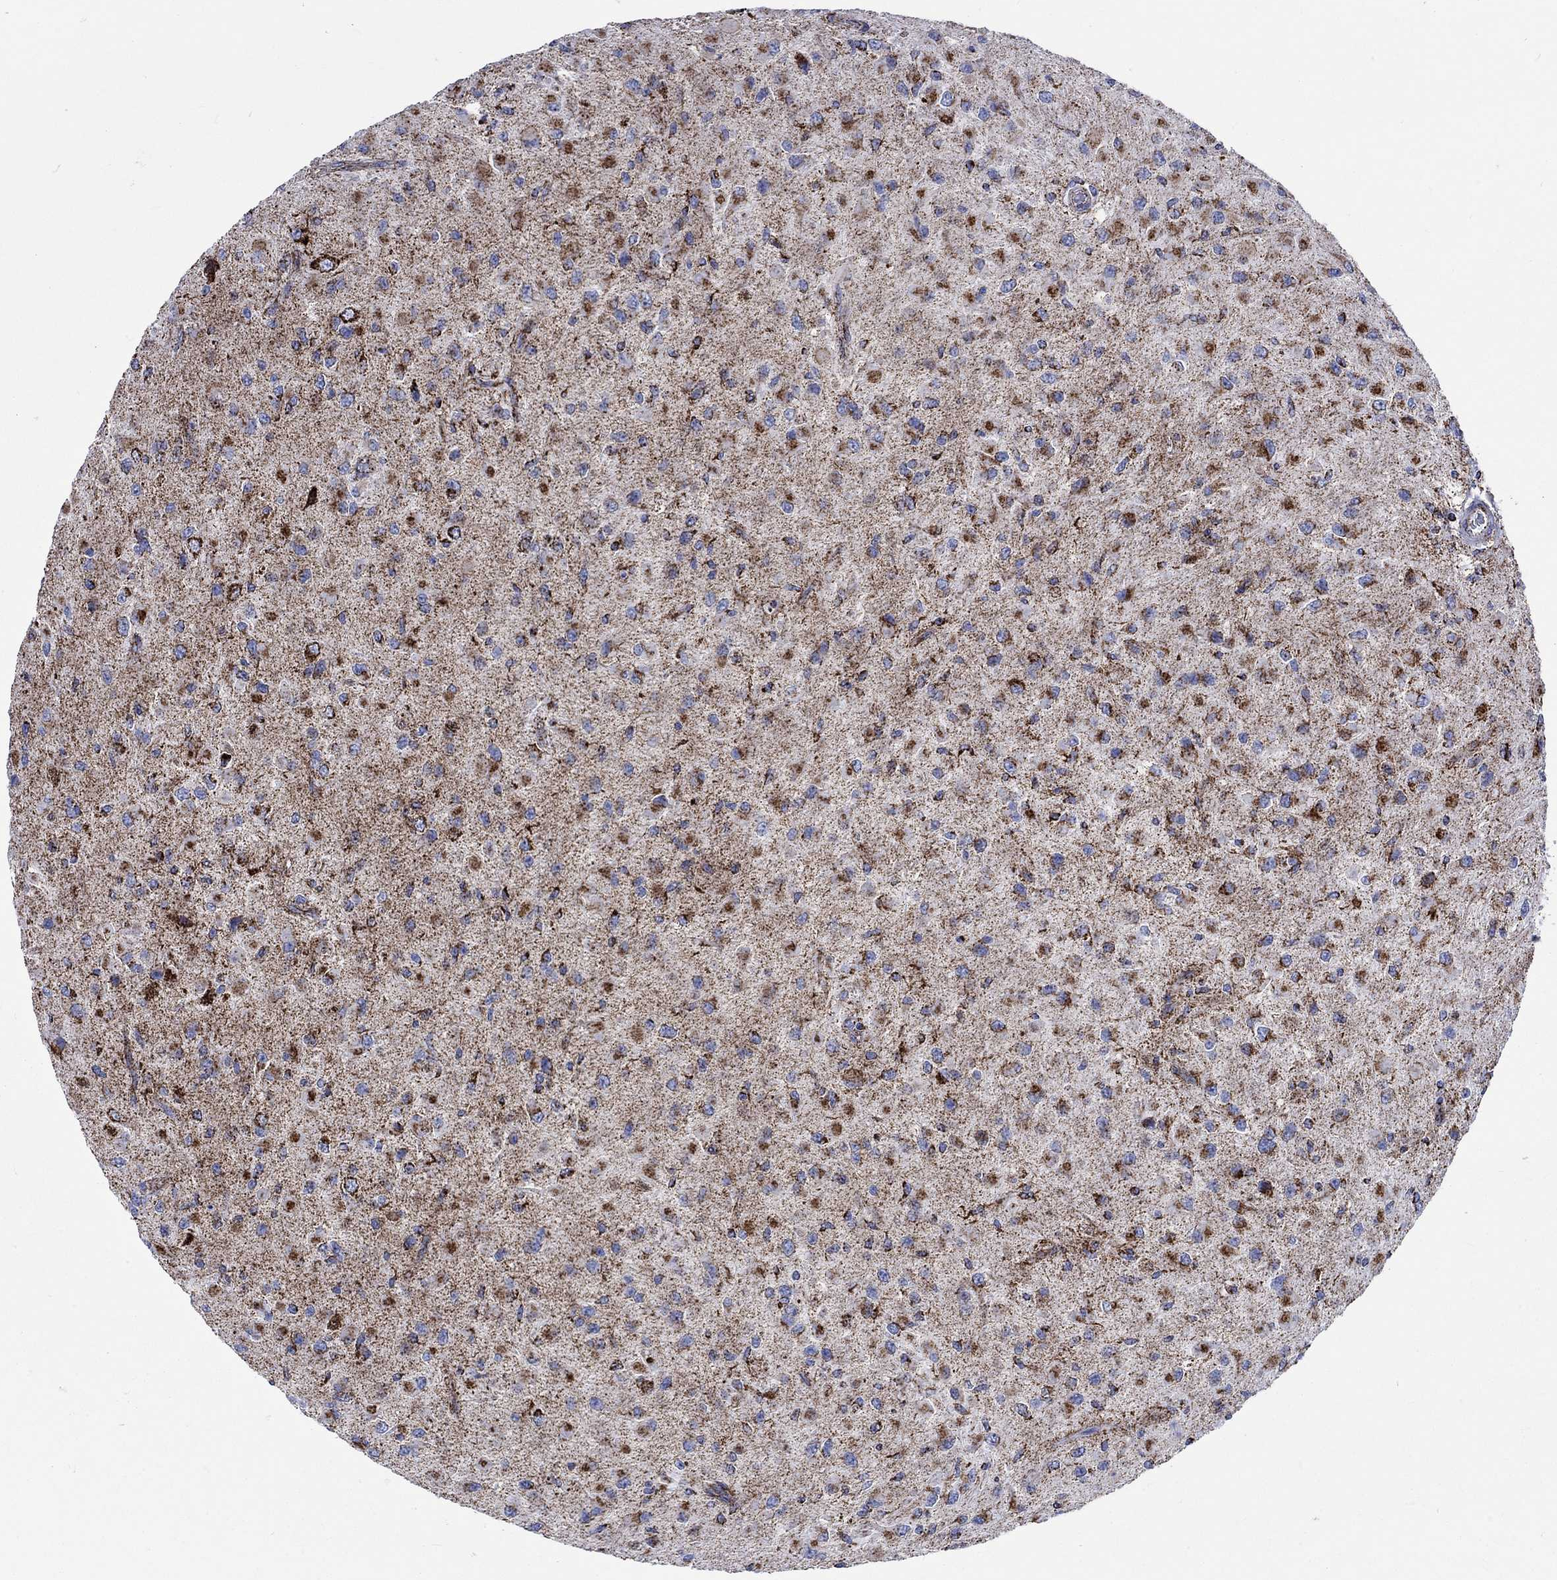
{"staining": {"intensity": "strong", "quantity": "25%-75%", "location": "cytoplasmic/membranous"}, "tissue": "glioma", "cell_type": "Tumor cells", "image_type": "cancer", "snomed": [{"axis": "morphology", "description": "Glioma, malignant, High grade"}, {"axis": "topography", "description": "Cerebral cortex"}], "caption": "Immunohistochemistry (IHC) image of neoplastic tissue: human malignant glioma (high-grade) stained using IHC displays high levels of strong protein expression localized specifically in the cytoplasmic/membranous of tumor cells, appearing as a cytoplasmic/membranous brown color.", "gene": "RCE1", "patient": {"sex": "male", "age": 35}}